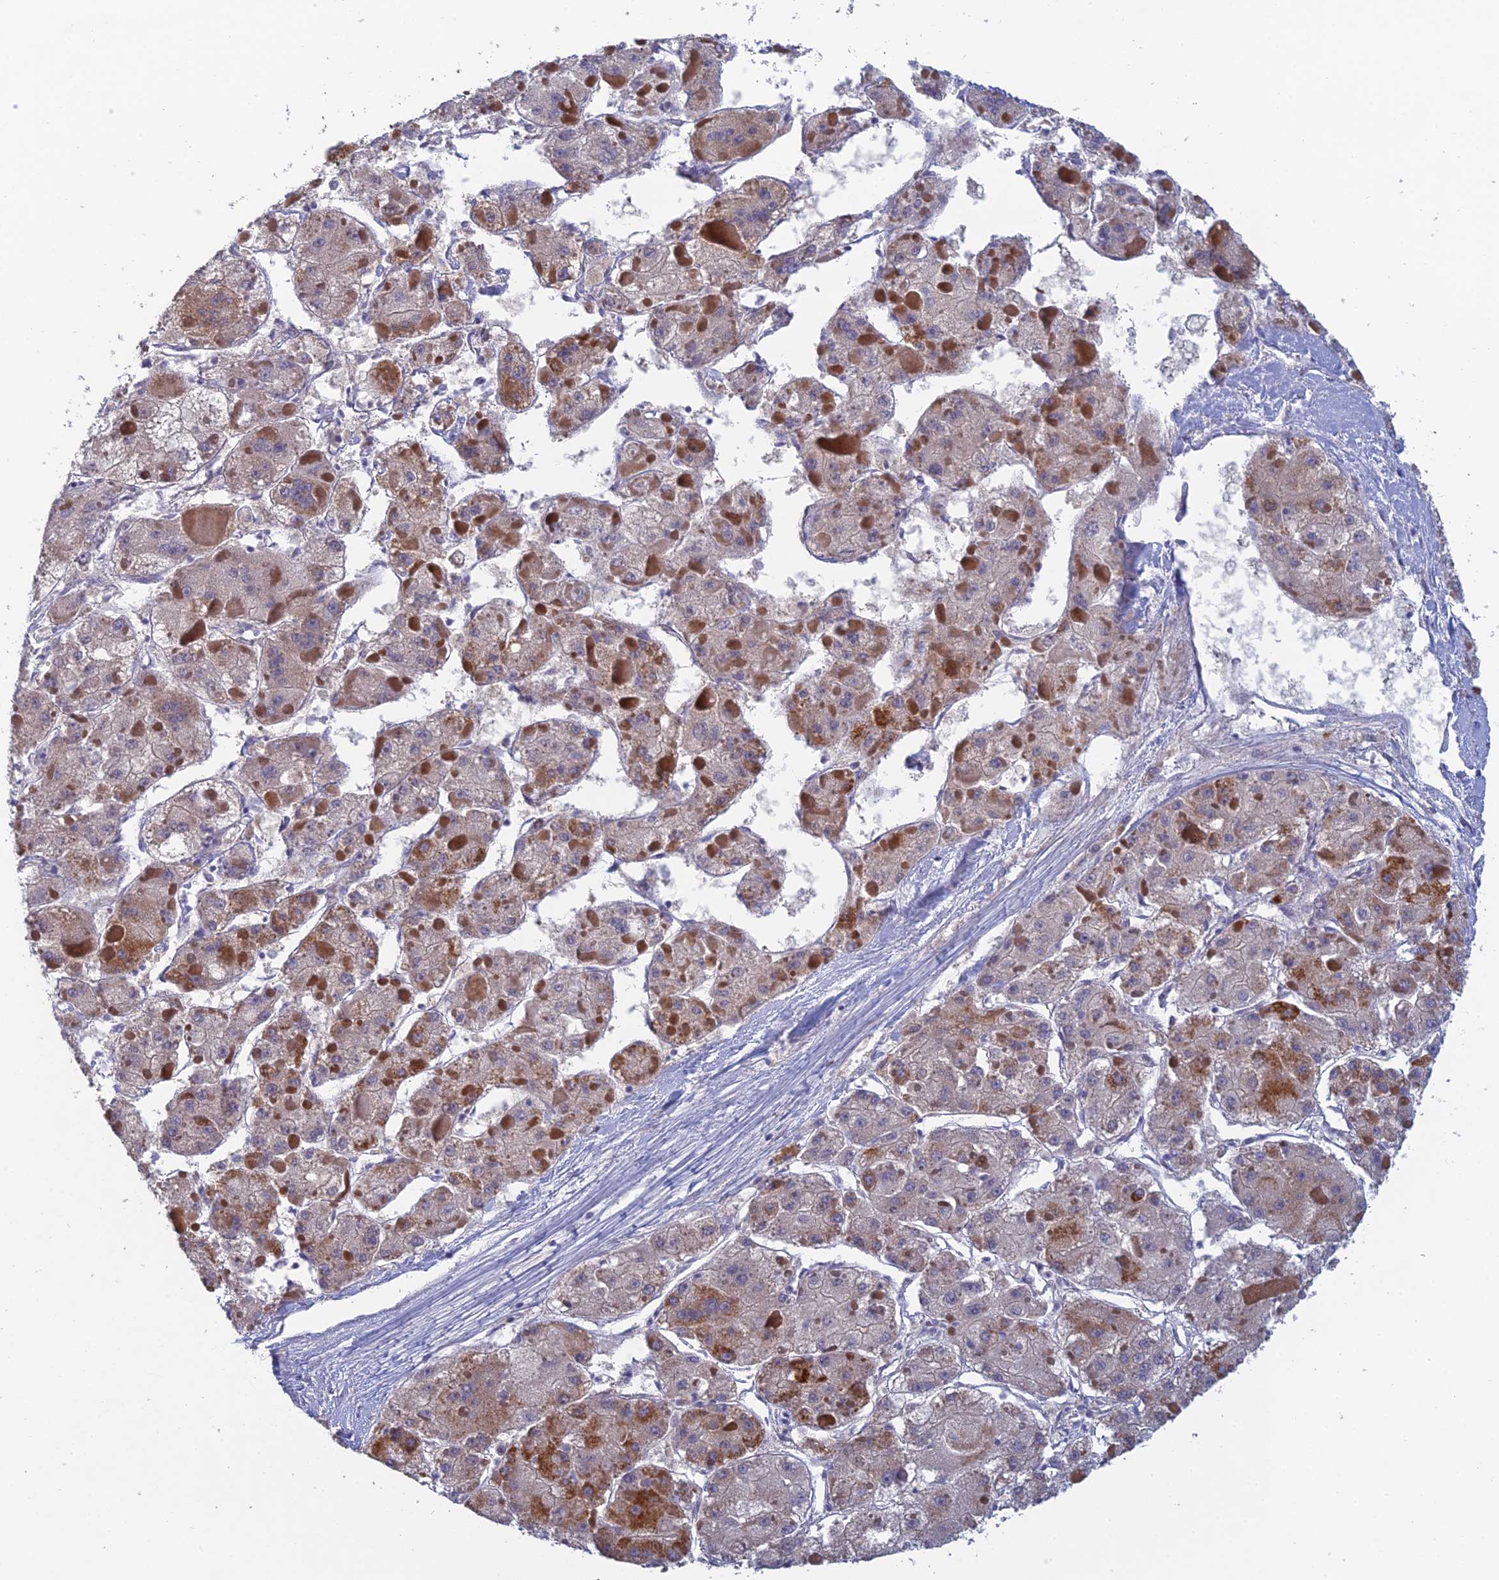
{"staining": {"intensity": "weak", "quantity": "<25%", "location": "cytoplasmic/membranous"}, "tissue": "liver cancer", "cell_type": "Tumor cells", "image_type": "cancer", "snomed": [{"axis": "morphology", "description": "Carcinoma, Hepatocellular, NOS"}, {"axis": "topography", "description": "Liver"}], "caption": "The histopathology image shows no significant expression in tumor cells of liver cancer.", "gene": "GIPC1", "patient": {"sex": "female", "age": 73}}